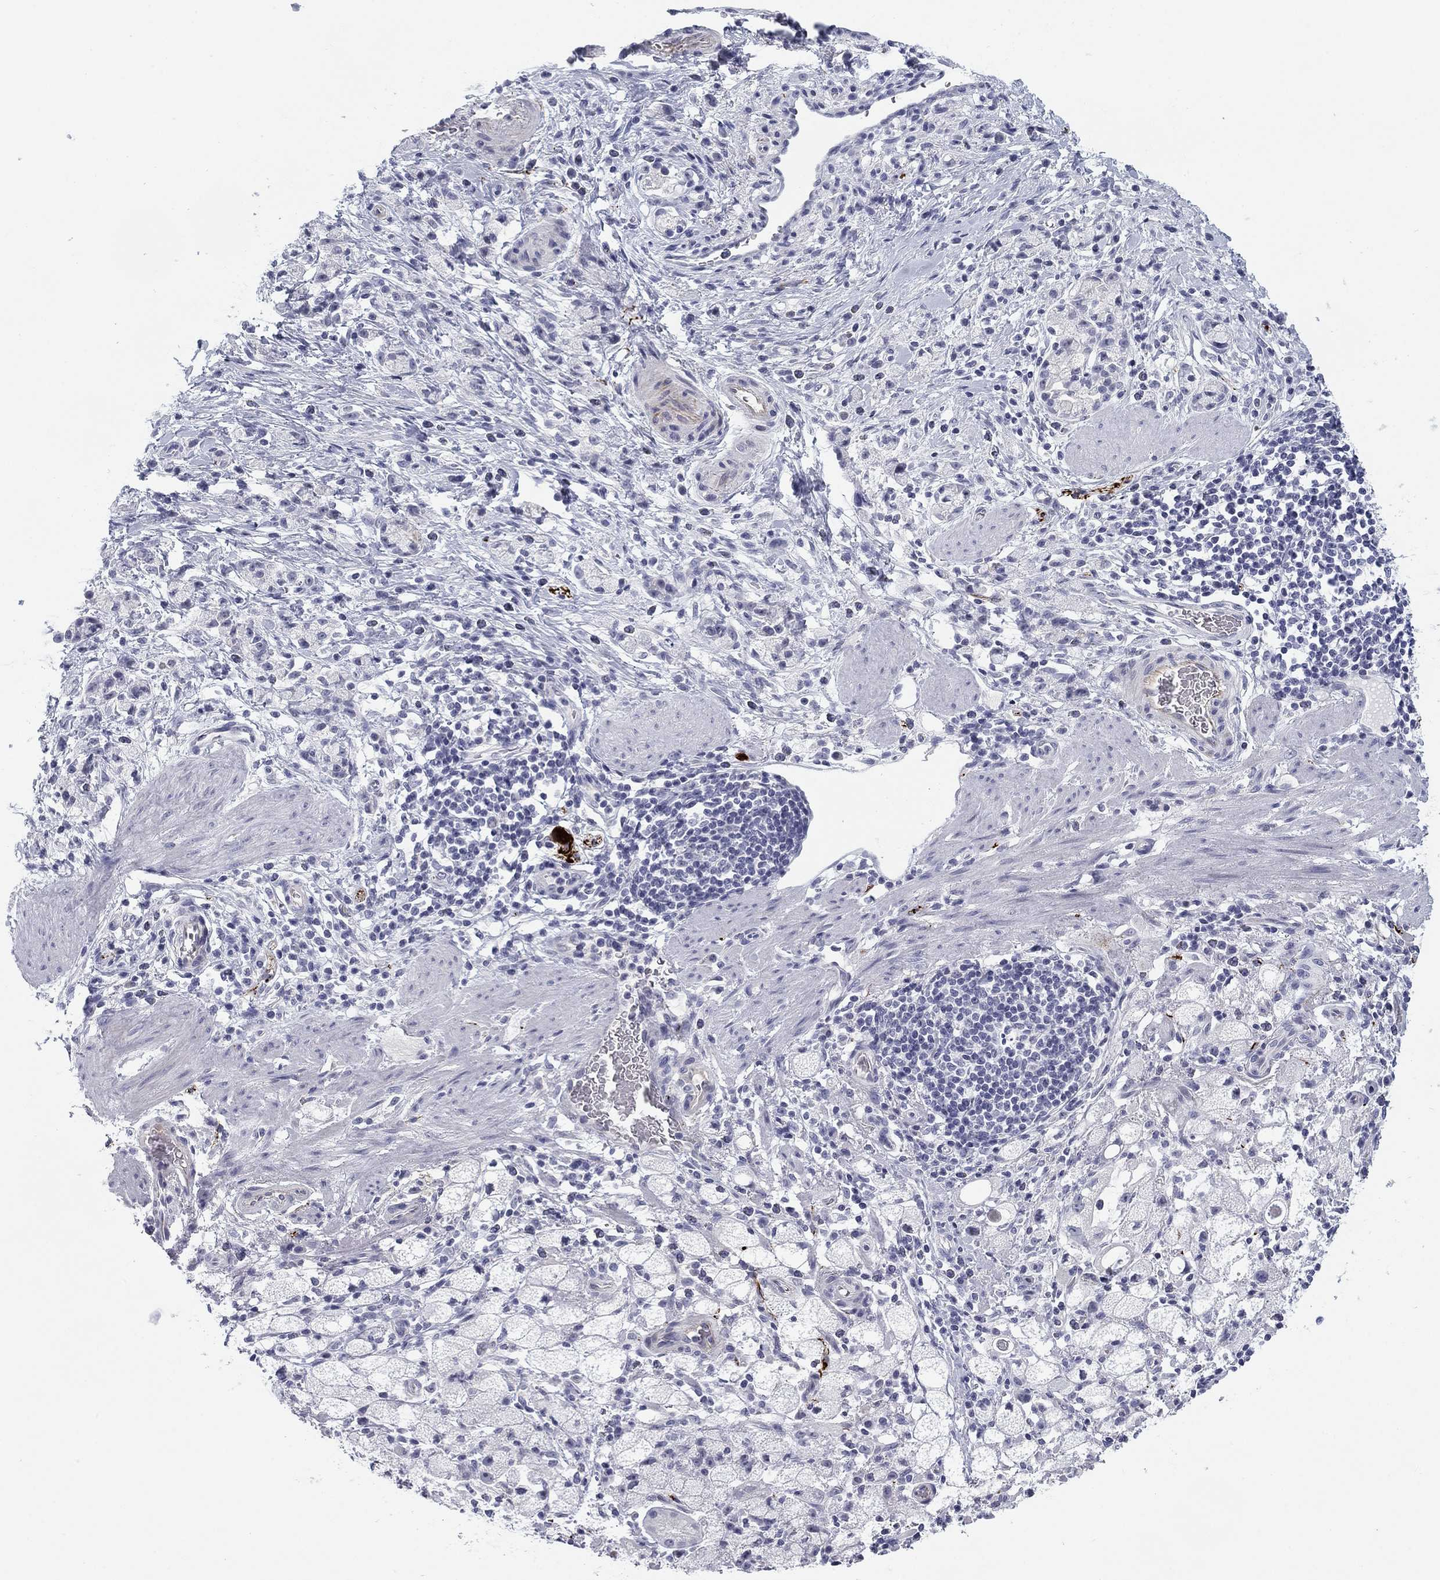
{"staining": {"intensity": "negative", "quantity": "none", "location": "none"}, "tissue": "stomach cancer", "cell_type": "Tumor cells", "image_type": "cancer", "snomed": [{"axis": "morphology", "description": "Adenocarcinoma, NOS"}, {"axis": "topography", "description": "Stomach"}], "caption": "Micrograph shows no significant protein expression in tumor cells of stomach cancer. Nuclei are stained in blue.", "gene": "PRPH", "patient": {"sex": "male", "age": 58}}